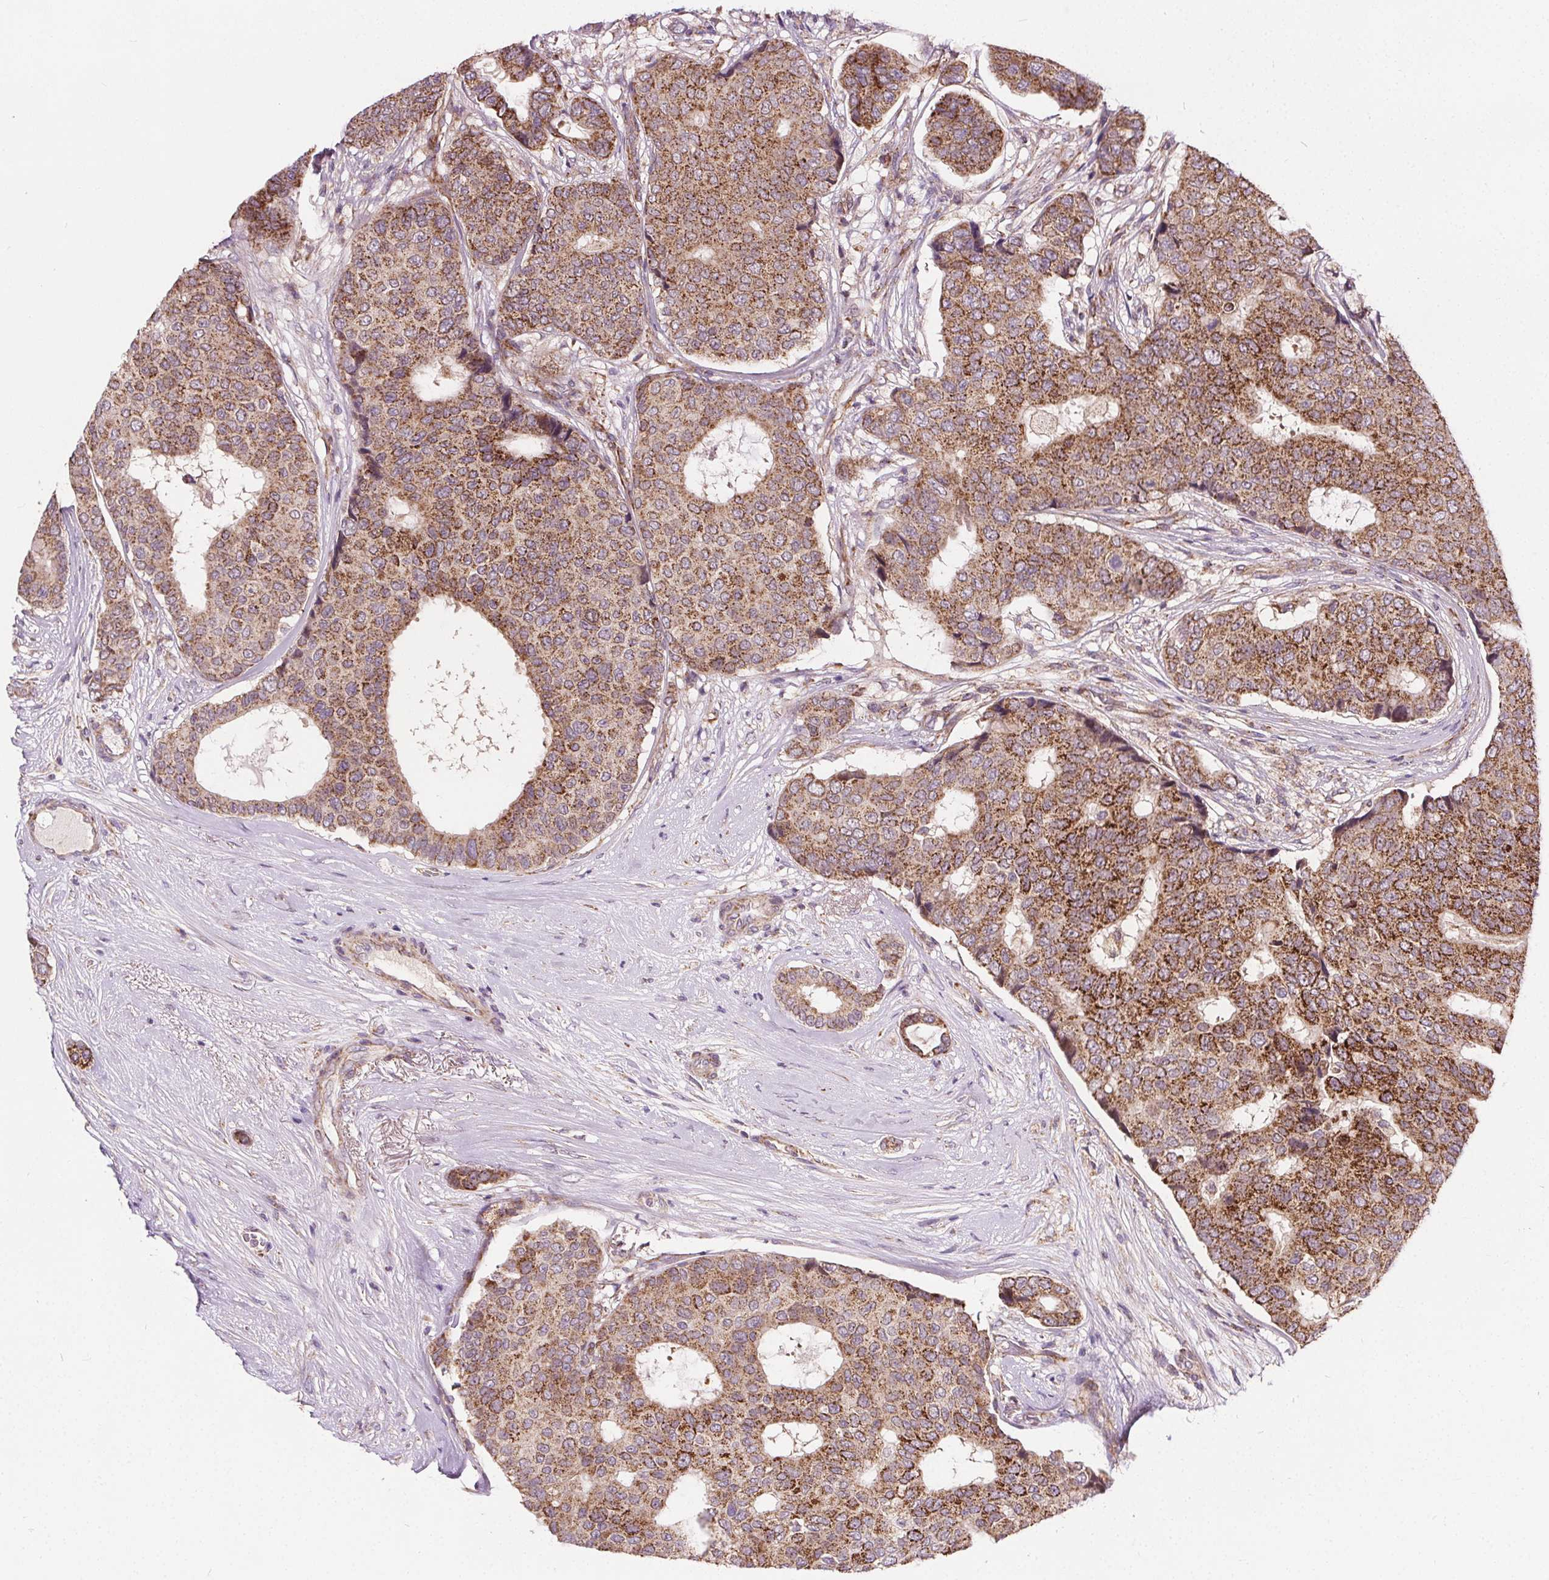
{"staining": {"intensity": "moderate", "quantity": ">75%", "location": "cytoplasmic/membranous"}, "tissue": "breast cancer", "cell_type": "Tumor cells", "image_type": "cancer", "snomed": [{"axis": "morphology", "description": "Duct carcinoma"}, {"axis": "topography", "description": "Breast"}], "caption": "A brown stain highlights moderate cytoplasmic/membranous expression of a protein in breast cancer tumor cells.", "gene": "GOLT1B", "patient": {"sex": "female", "age": 75}}